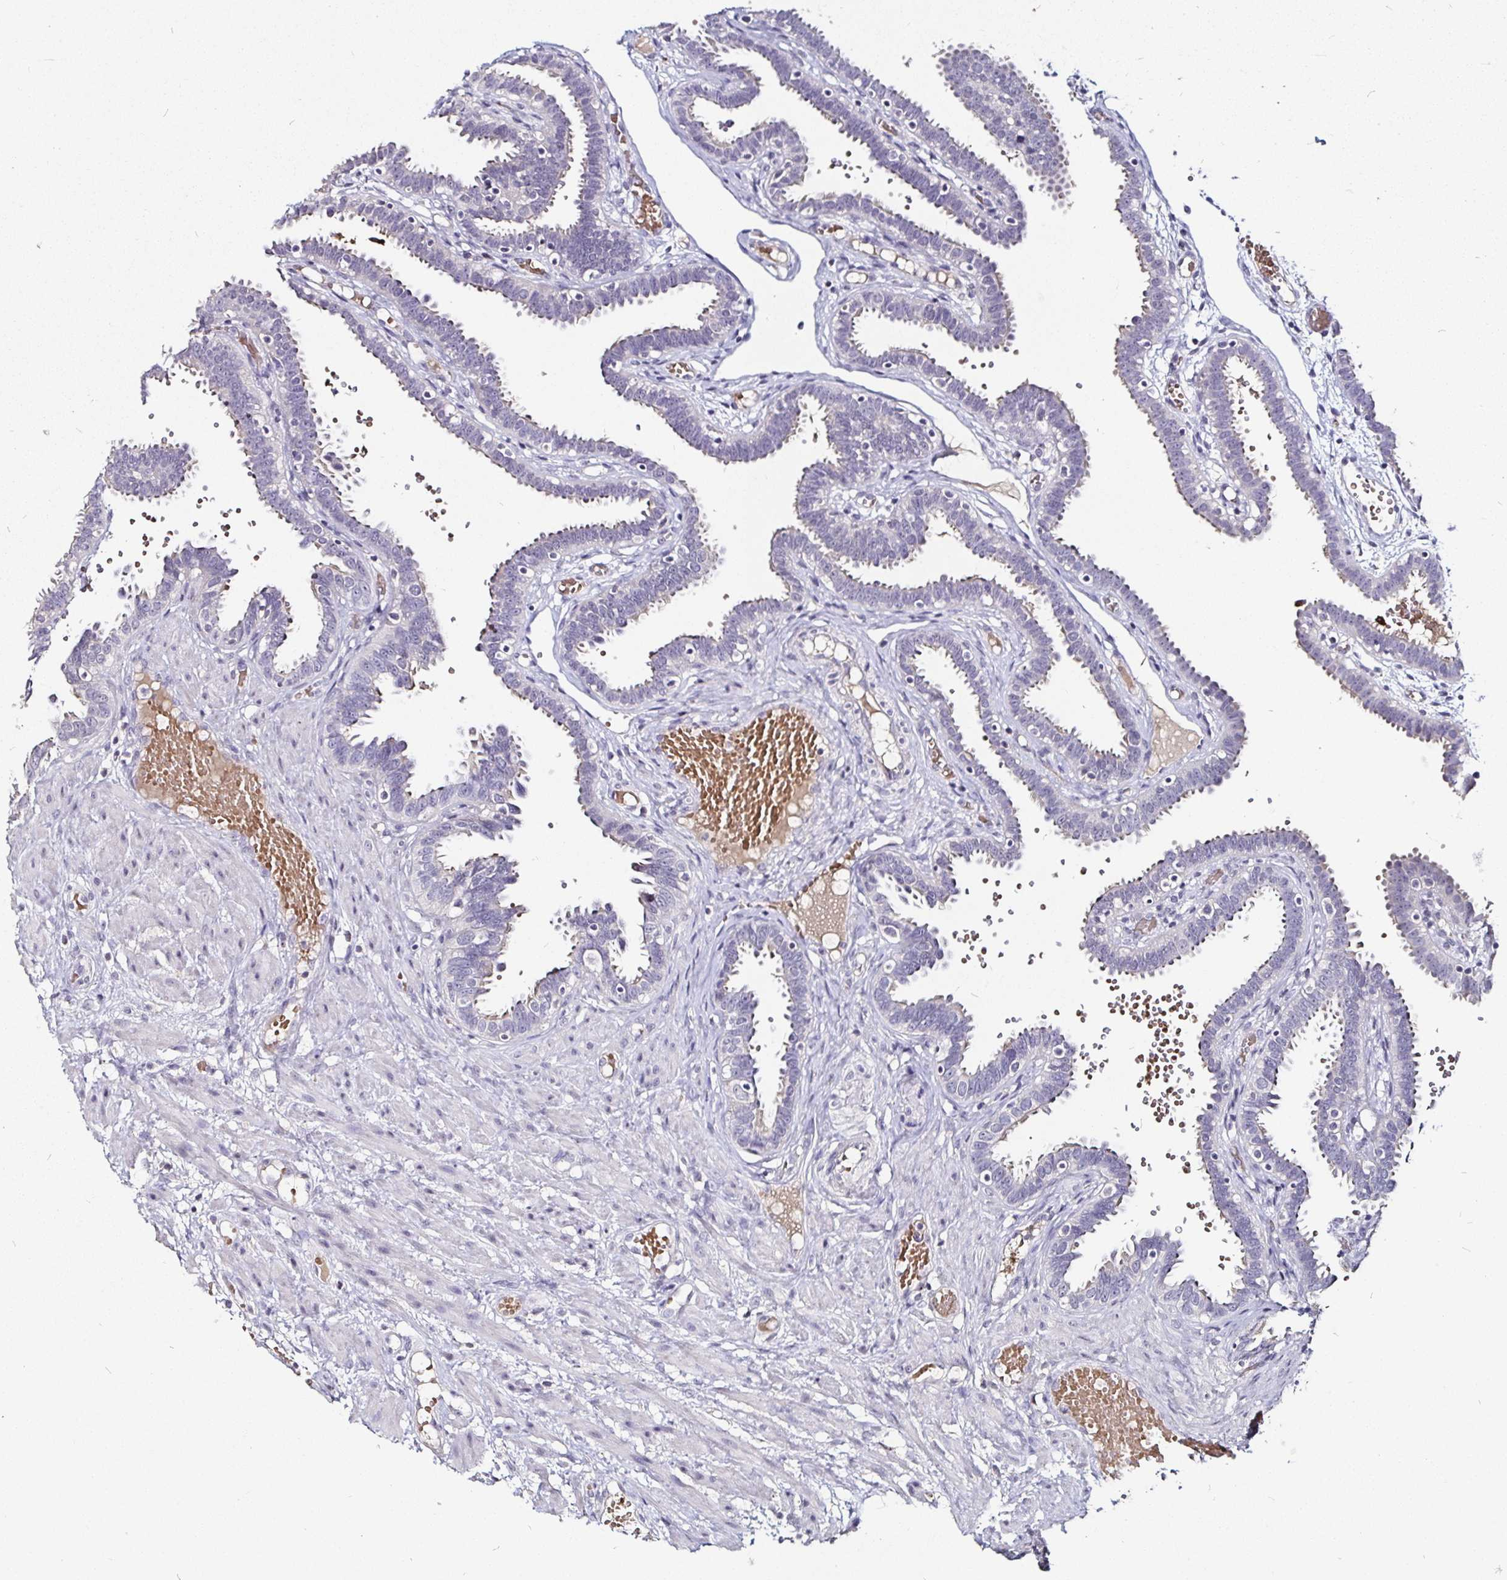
{"staining": {"intensity": "negative", "quantity": "none", "location": "none"}, "tissue": "fallopian tube", "cell_type": "Glandular cells", "image_type": "normal", "snomed": [{"axis": "morphology", "description": "Normal tissue, NOS"}, {"axis": "topography", "description": "Fallopian tube"}], "caption": "A high-resolution photomicrograph shows immunohistochemistry staining of benign fallopian tube, which reveals no significant expression in glandular cells.", "gene": "FAIM2", "patient": {"sex": "female", "age": 37}}